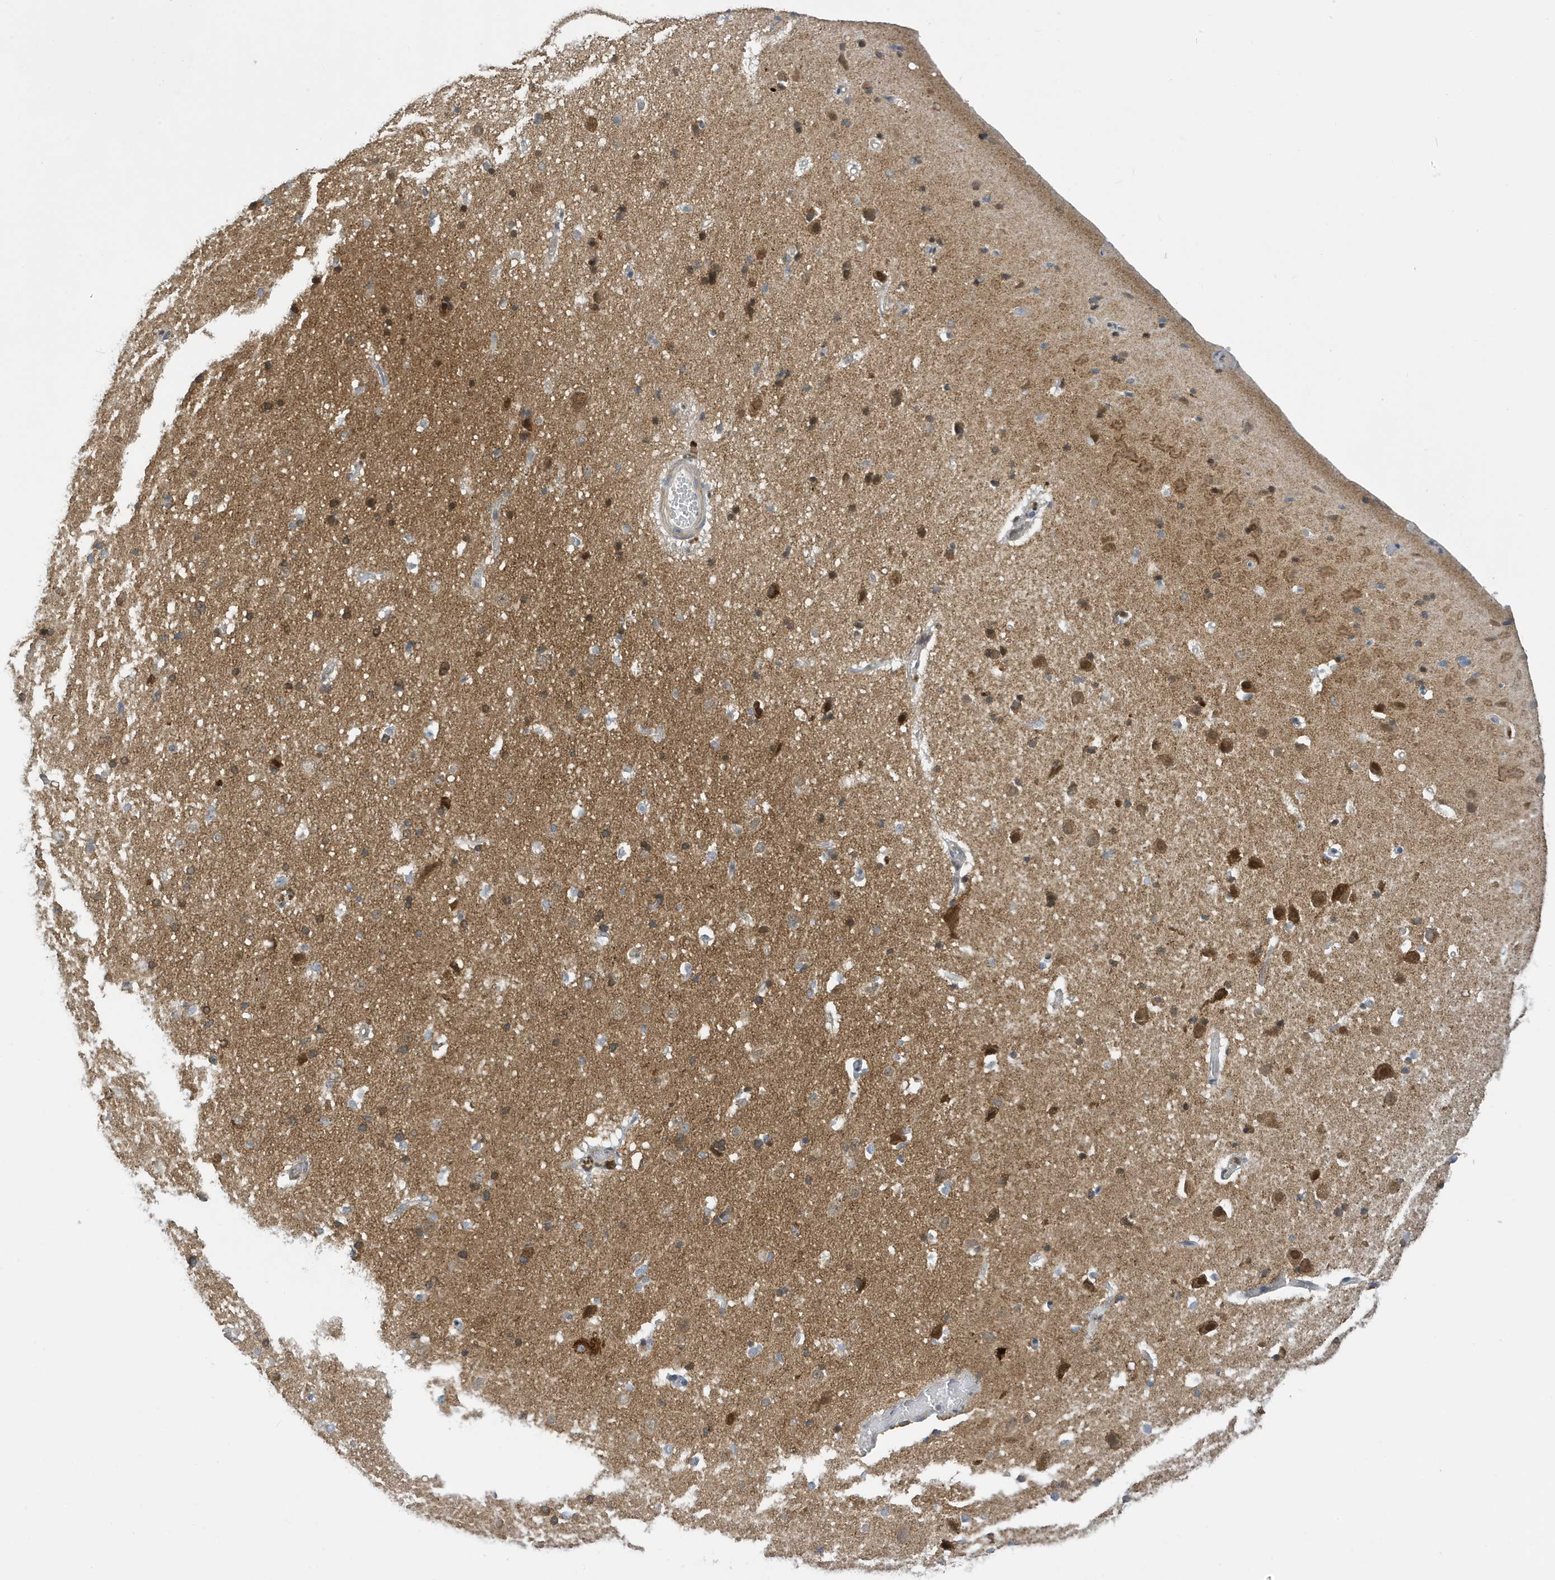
{"staining": {"intensity": "negative", "quantity": "none", "location": "none"}, "tissue": "cerebral cortex", "cell_type": "Endothelial cells", "image_type": "normal", "snomed": [{"axis": "morphology", "description": "Normal tissue, NOS"}, {"axis": "topography", "description": "Cerebral cortex"}], "caption": "This is an immunohistochemistry photomicrograph of normal human cerebral cortex. There is no staining in endothelial cells.", "gene": "NCOA7", "patient": {"sex": "male", "age": 34}}